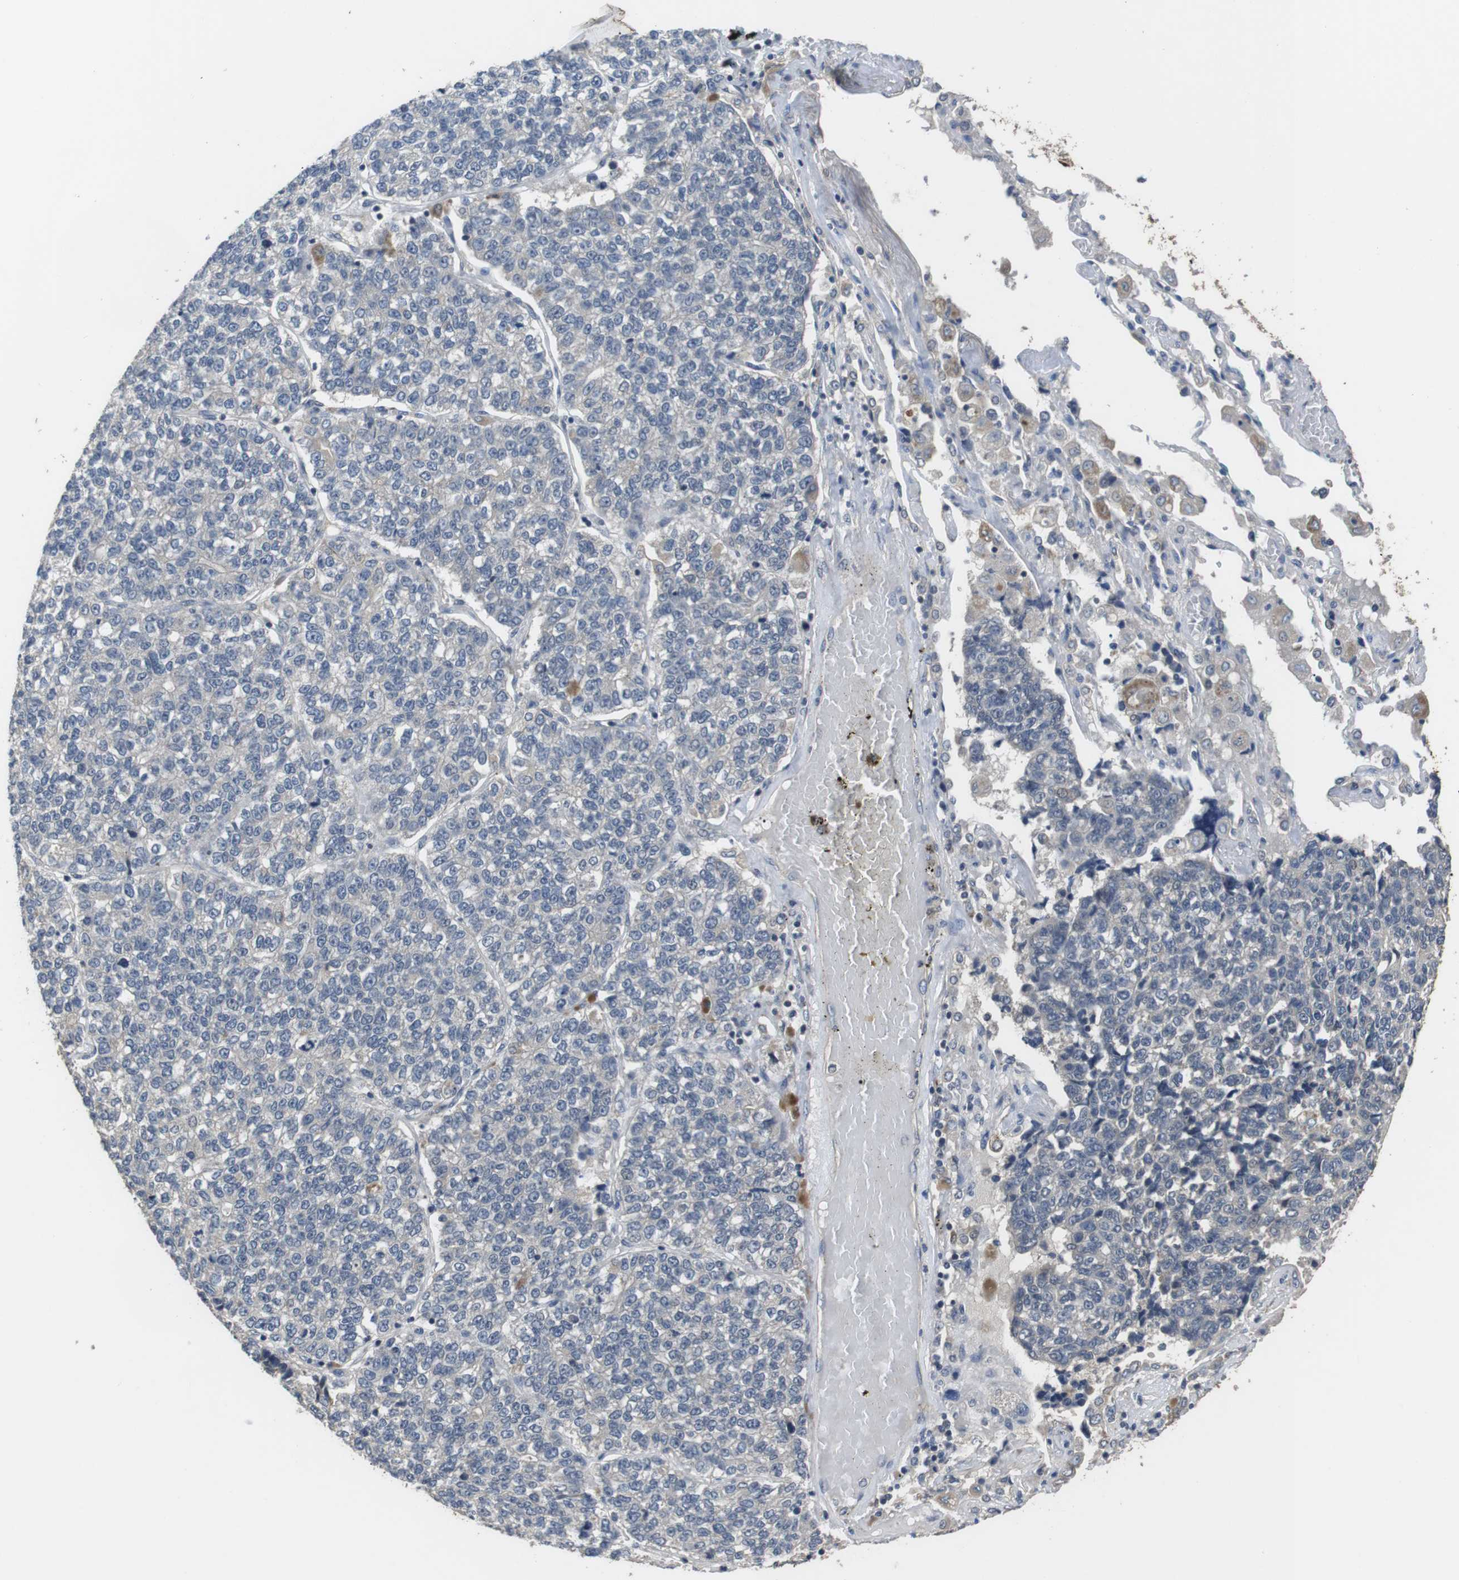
{"staining": {"intensity": "negative", "quantity": "none", "location": "none"}, "tissue": "lung cancer", "cell_type": "Tumor cells", "image_type": "cancer", "snomed": [{"axis": "morphology", "description": "Adenocarcinoma, NOS"}, {"axis": "topography", "description": "Lung"}], "caption": "This is a histopathology image of immunohistochemistry (IHC) staining of lung cancer (adenocarcinoma), which shows no positivity in tumor cells.", "gene": "ADGRL3", "patient": {"sex": "male", "age": 49}}